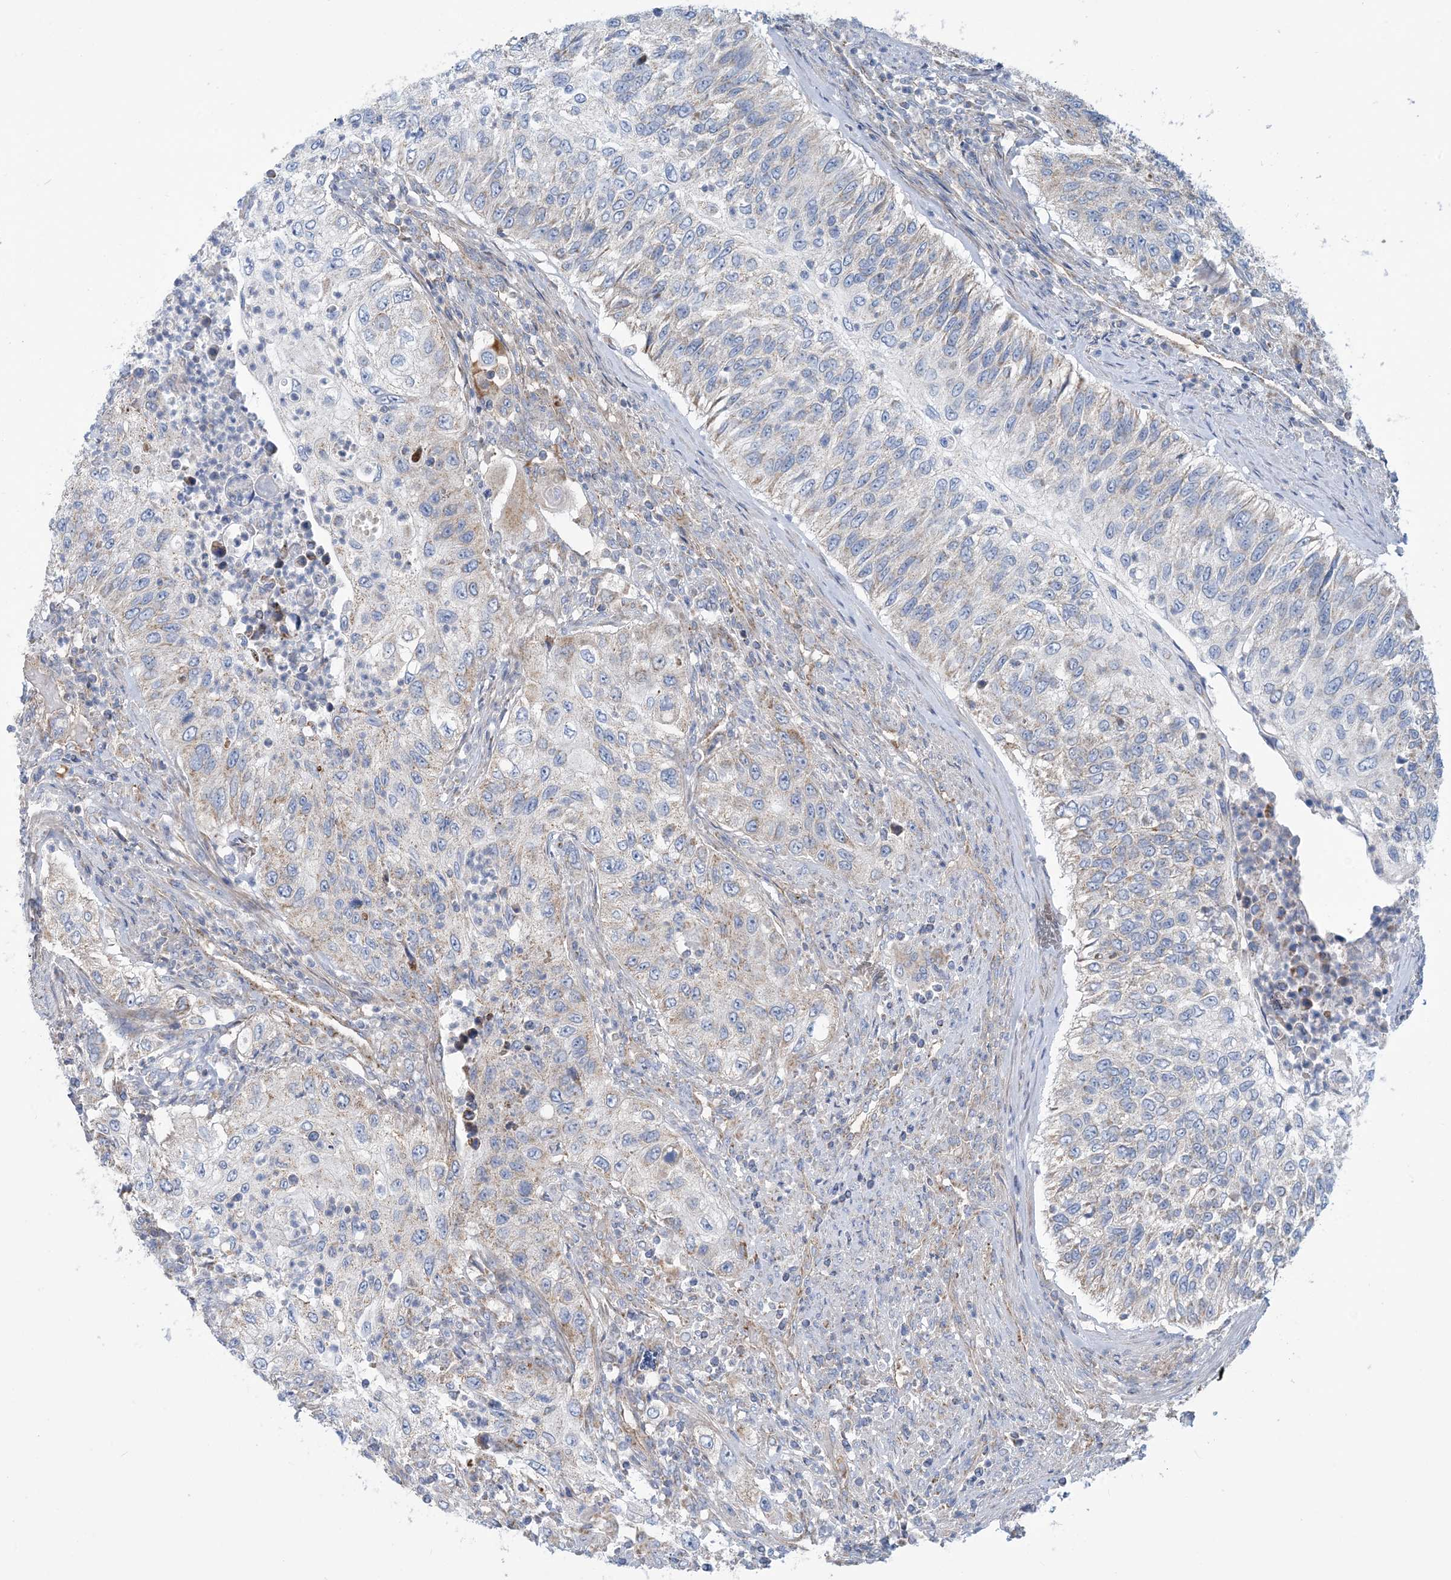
{"staining": {"intensity": "weak", "quantity": "25%-75%", "location": "cytoplasmic/membranous"}, "tissue": "urothelial cancer", "cell_type": "Tumor cells", "image_type": "cancer", "snomed": [{"axis": "morphology", "description": "Urothelial carcinoma, High grade"}, {"axis": "topography", "description": "Urinary bladder"}], "caption": "This is an image of immunohistochemistry staining of high-grade urothelial carcinoma, which shows weak positivity in the cytoplasmic/membranous of tumor cells.", "gene": "PHOSPHO2", "patient": {"sex": "female", "age": 60}}